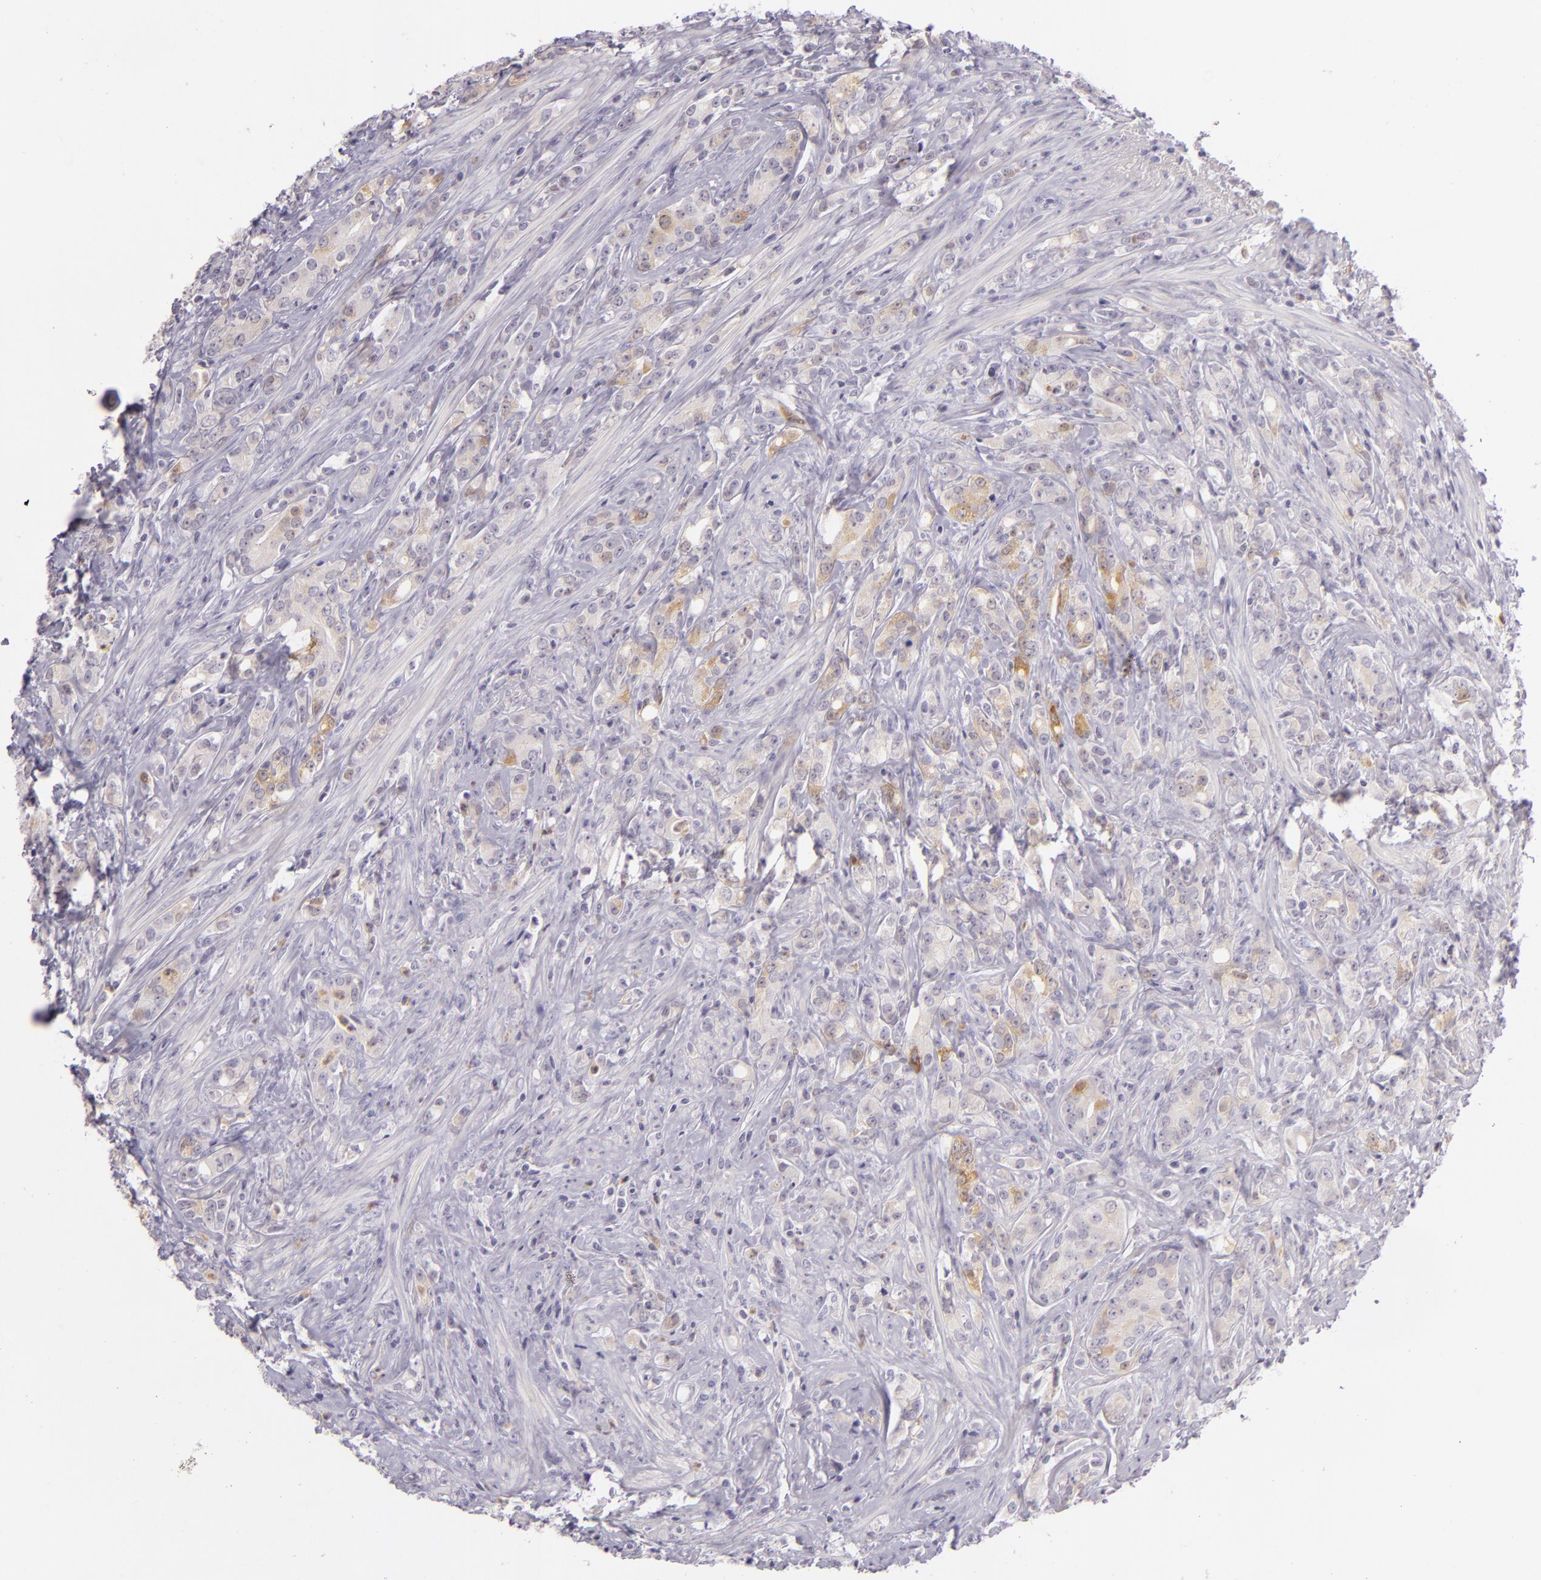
{"staining": {"intensity": "weak", "quantity": "<25%", "location": "cytoplasmic/membranous"}, "tissue": "prostate cancer", "cell_type": "Tumor cells", "image_type": "cancer", "snomed": [{"axis": "morphology", "description": "Adenocarcinoma, Medium grade"}, {"axis": "topography", "description": "Prostate"}], "caption": "This image is of prostate cancer (medium-grade adenocarcinoma) stained with IHC to label a protein in brown with the nuclei are counter-stained blue. There is no staining in tumor cells. The staining was performed using DAB (3,3'-diaminobenzidine) to visualize the protein expression in brown, while the nuclei were stained in blue with hematoxylin (Magnification: 20x).", "gene": "CBS", "patient": {"sex": "male", "age": 59}}